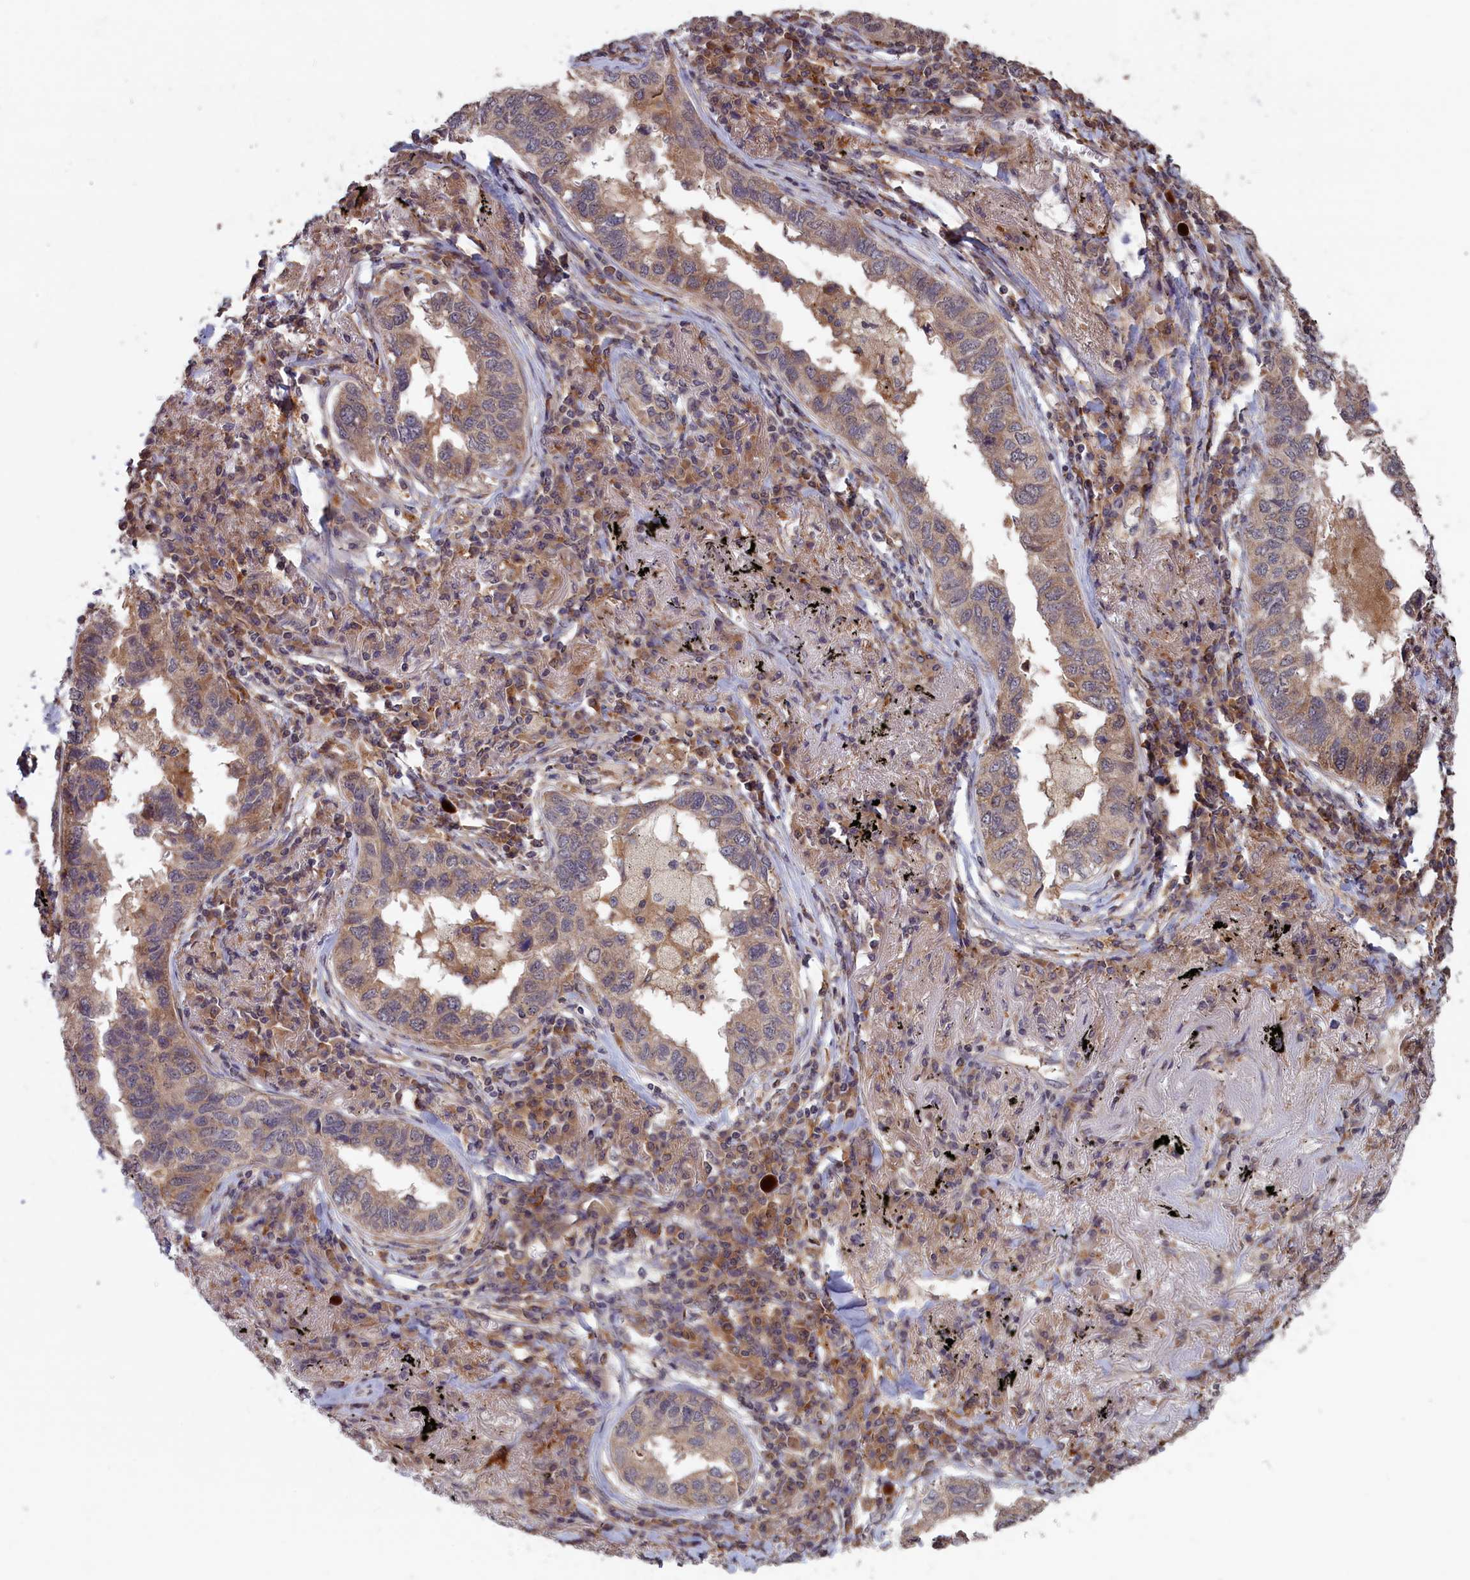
{"staining": {"intensity": "weak", "quantity": "<25%", "location": "cytoplasmic/membranous"}, "tissue": "lung cancer", "cell_type": "Tumor cells", "image_type": "cancer", "snomed": [{"axis": "morphology", "description": "Adenocarcinoma, NOS"}, {"axis": "topography", "description": "Lung"}], "caption": "The micrograph displays no significant positivity in tumor cells of adenocarcinoma (lung).", "gene": "CACTIN", "patient": {"sex": "male", "age": 65}}